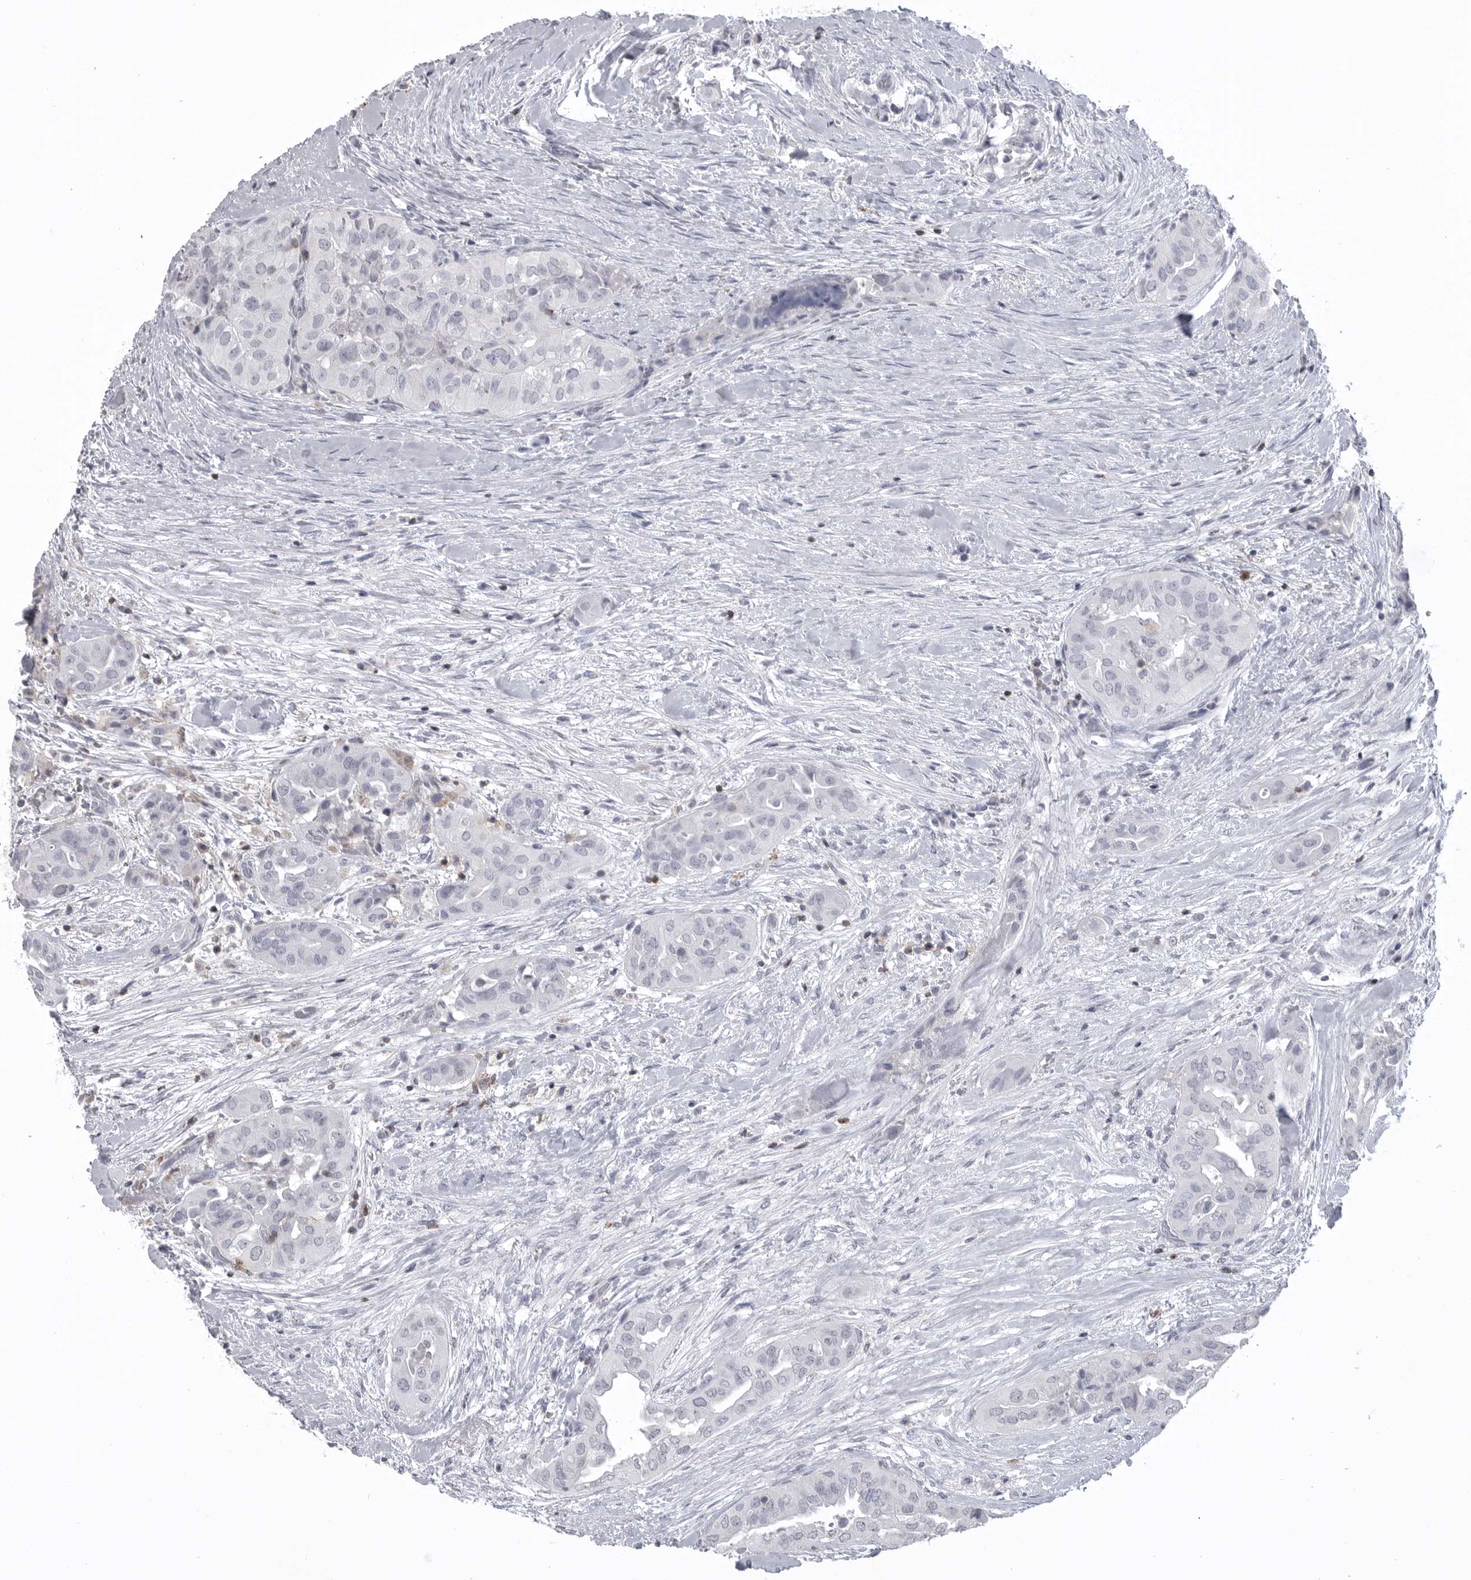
{"staining": {"intensity": "negative", "quantity": "none", "location": "none"}, "tissue": "thyroid cancer", "cell_type": "Tumor cells", "image_type": "cancer", "snomed": [{"axis": "morphology", "description": "Papillary adenocarcinoma, NOS"}, {"axis": "topography", "description": "Thyroid gland"}], "caption": "Thyroid cancer stained for a protein using immunohistochemistry reveals no expression tumor cells.", "gene": "ITGAL", "patient": {"sex": "female", "age": 59}}